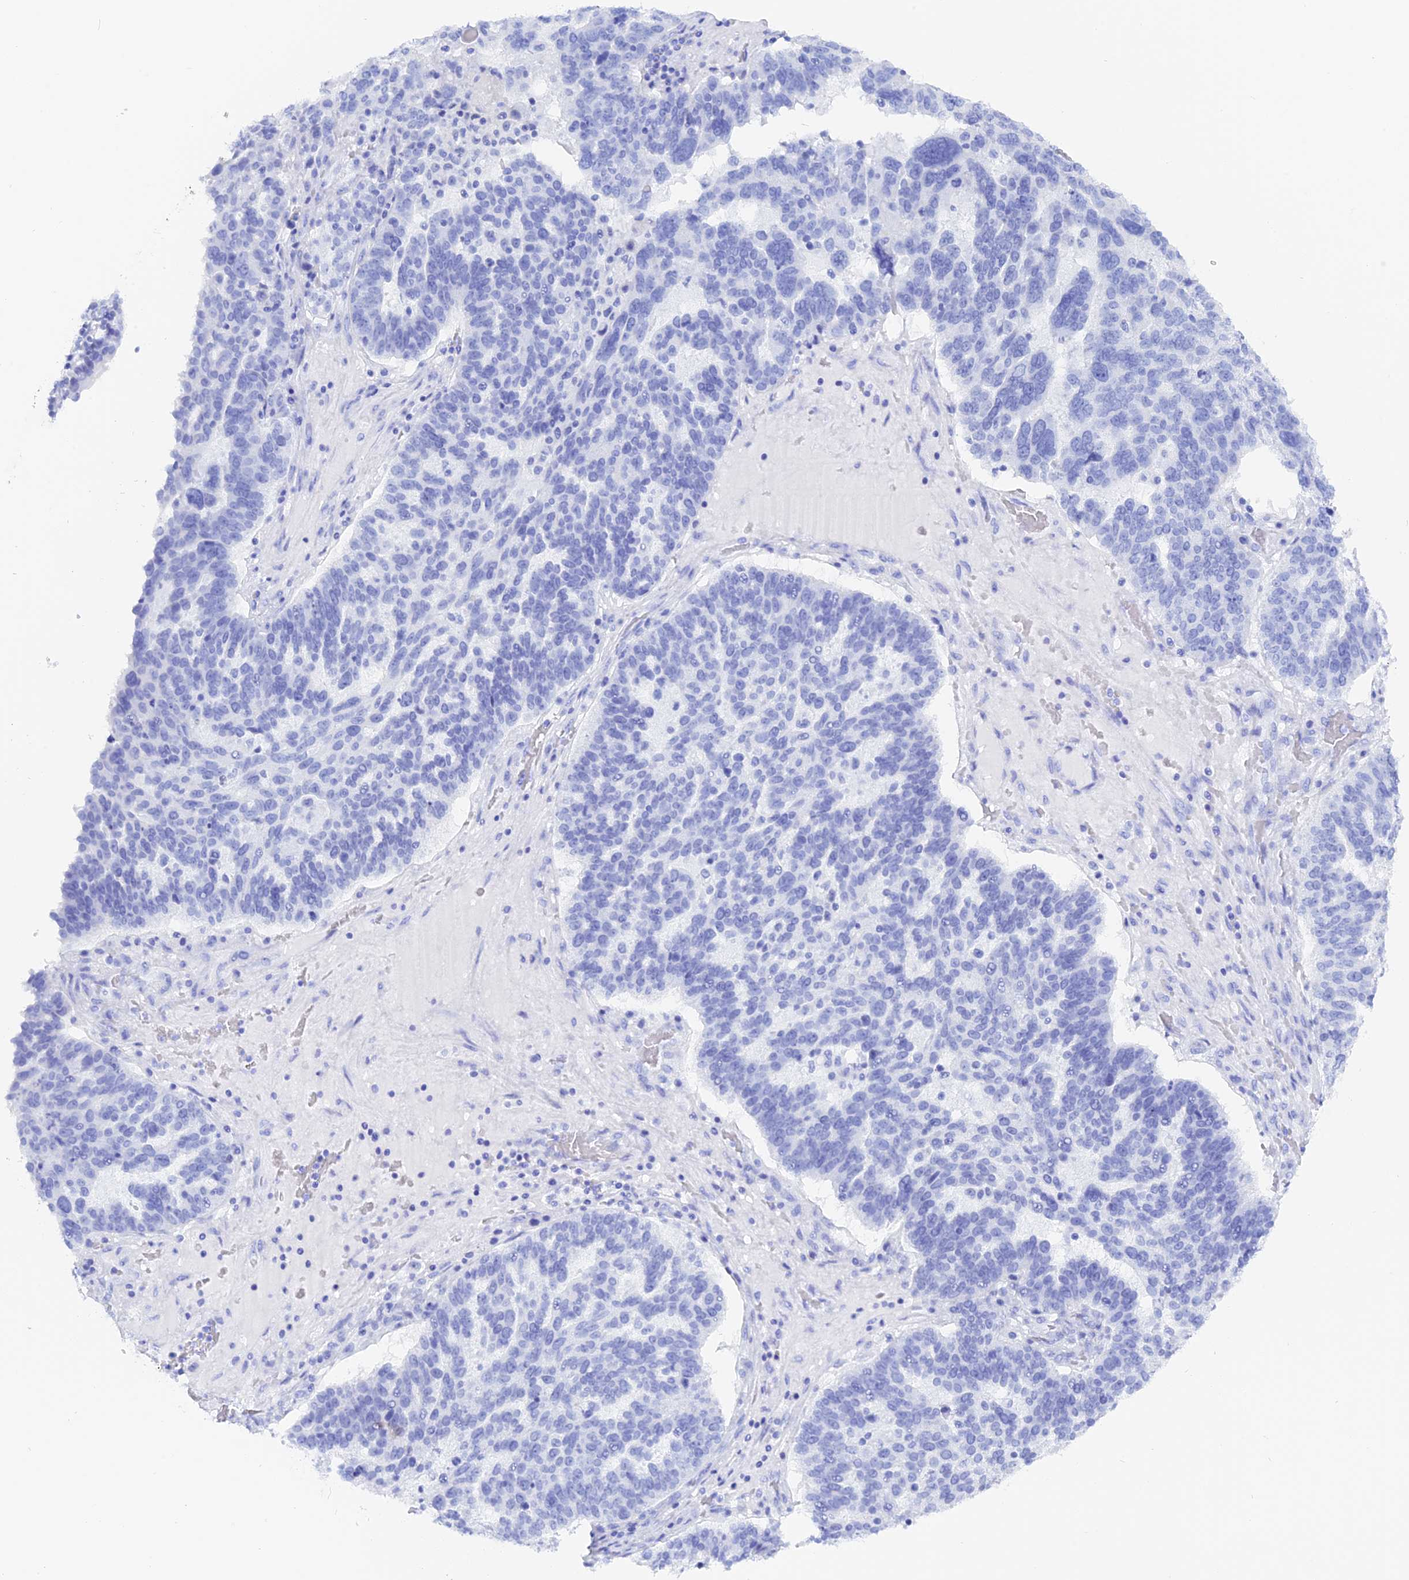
{"staining": {"intensity": "negative", "quantity": "none", "location": "none"}, "tissue": "ovarian cancer", "cell_type": "Tumor cells", "image_type": "cancer", "snomed": [{"axis": "morphology", "description": "Cystadenocarcinoma, serous, NOS"}, {"axis": "topography", "description": "Ovary"}], "caption": "Tumor cells show no significant staining in ovarian serous cystadenocarcinoma.", "gene": "ADGRA1", "patient": {"sex": "female", "age": 59}}